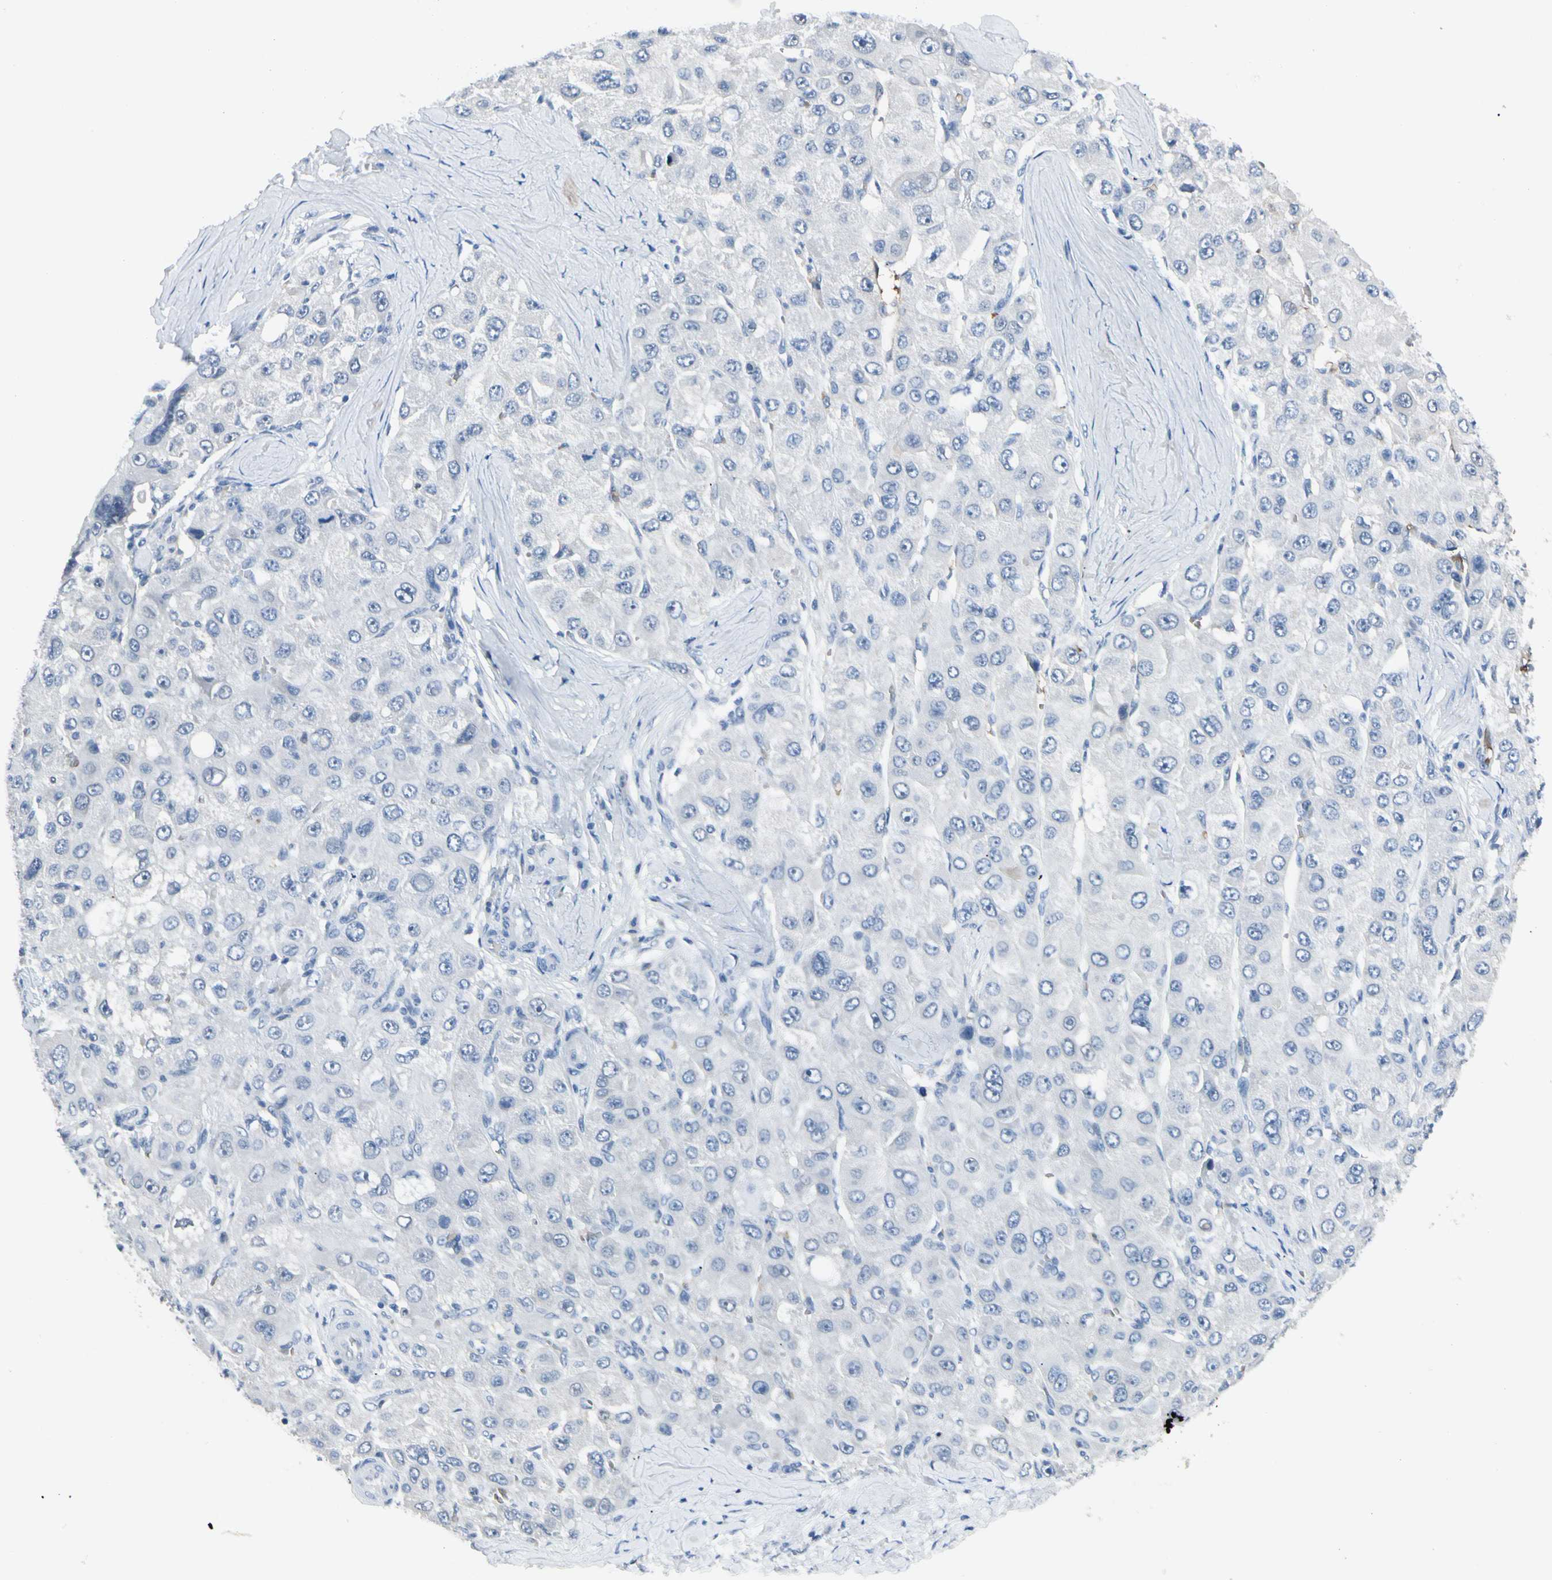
{"staining": {"intensity": "negative", "quantity": "none", "location": "none"}, "tissue": "liver cancer", "cell_type": "Tumor cells", "image_type": "cancer", "snomed": [{"axis": "morphology", "description": "Carcinoma, Hepatocellular, NOS"}, {"axis": "topography", "description": "Liver"}], "caption": "IHC of human liver cancer (hepatocellular carcinoma) shows no expression in tumor cells.", "gene": "CA1", "patient": {"sex": "male", "age": 80}}